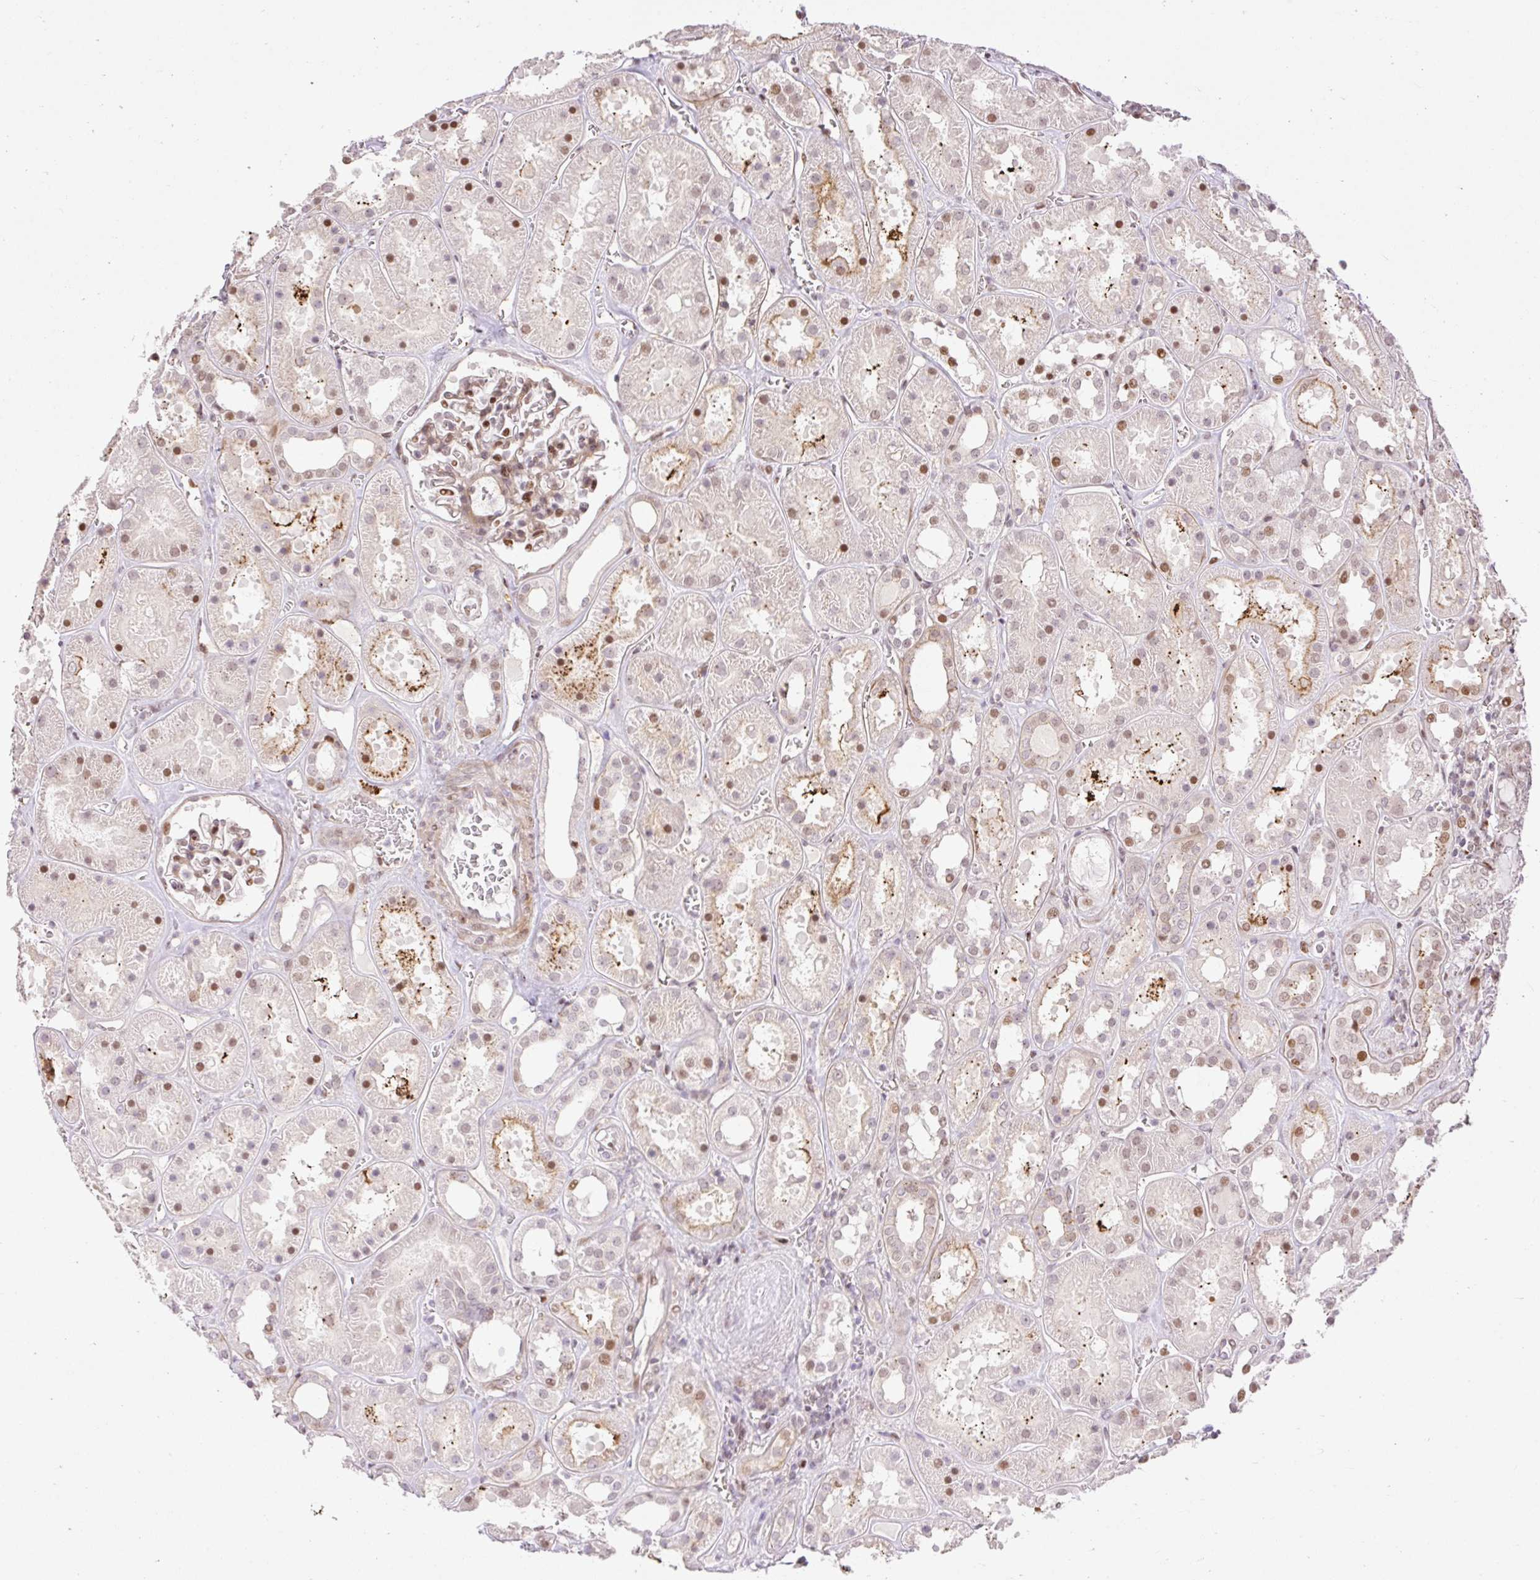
{"staining": {"intensity": "moderate", "quantity": "25%-75%", "location": "nuclear"}, "tissue": "kidney", "cell_type": "Cells in glomeruli", "image_type": "normal", "snomed": [{"axis": "morphology", "description": "Normal tissue, NOS"}, {"axis": "topography", "description": "Kidney"}], "caption": "Immunohistochemistry micrograph of unremarkable kidney: kidney stained using immunohistochemistry (IHC) exhibits medium levels of moderate protein expression localized specifically in the nuclear of cells in glomeruli, appearing as a nuclear brown color.", "gene": "RIPPLY3", "patient": {"sex": "female", "age": 41}}